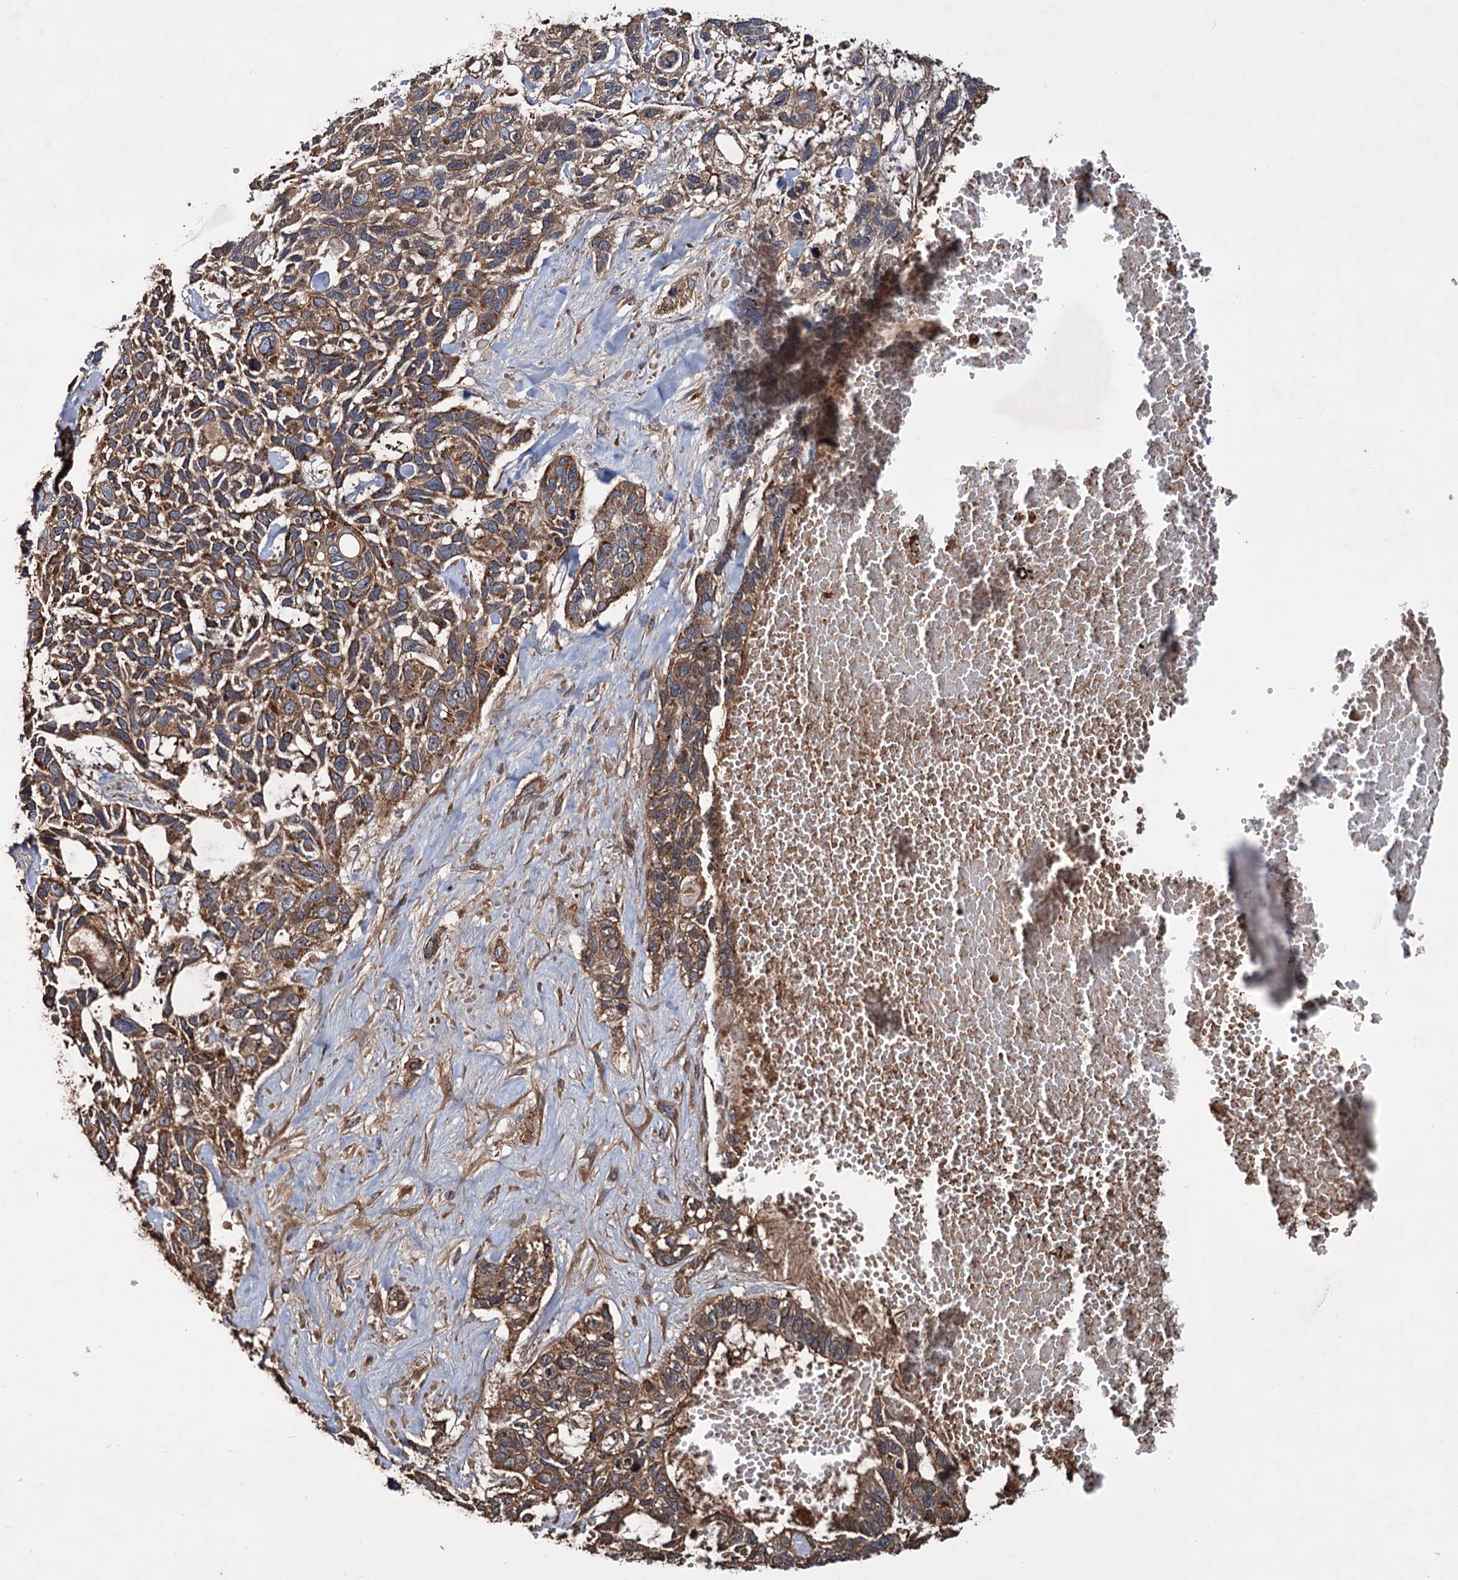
{"staining": {"intensity": "moderate", "quantity": ">75%", "location": "cytoplasmic/membranous"}, "tissue": "skin cancer", "cell_type": "Tumor cells", "image_type": "cancer", "snomed": [{"axis": "morphology", "description": "Basal cell carcinoma"}, {"axis": "topography", "description": "Skin"}], "caption": "Immunohistochemical staining of skin cancer demonstrates moderate cytoplasmic/membranous protein positivity in approximately >75% of tumor cells. Immunohistochemistry (ihc) stains the protein in brown and the nuclei are stained blue.", "gene": "MRPL42", "patient": {"sex": "male", "age": 88}}